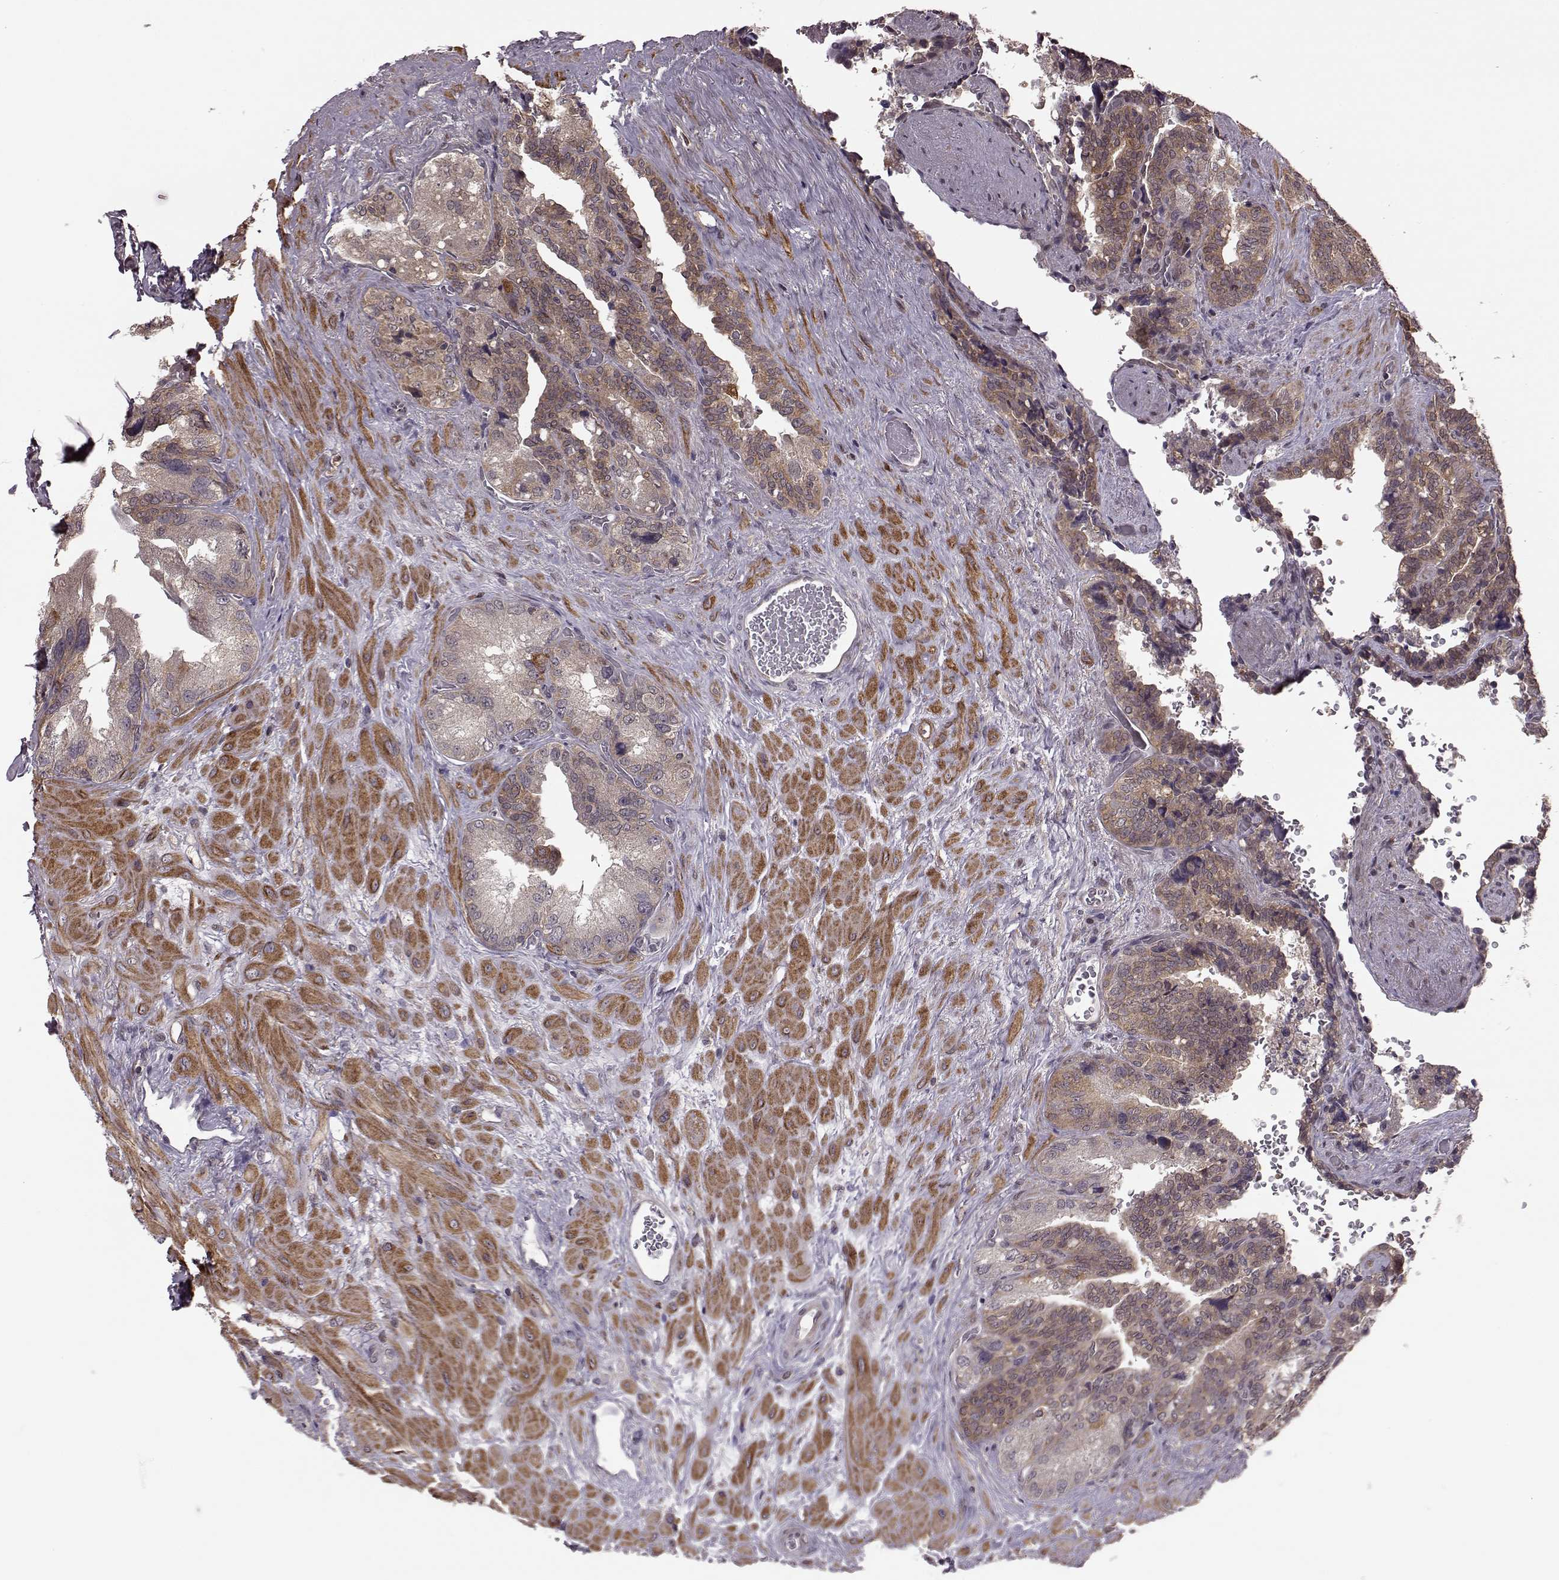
{"staining": {"intensity": "moderate", "quantity": ">75%", "location": "cytoplasmic/membranous"}, "tissue": "seminal vesicle", "cell_type": "Glandular cells", "image_type": "normal", "snomed": [{"axis": "morphology", "description": "Normal tissue, NOS"}, {"axis": "topography", "description": "Seminal veicle"}], "caption": "High-magnification brightfield microscopy of benign seminal vesicle stained with DAB (brown) and counterstained with hematoxylin (blue). glandular cells exhibit moderate cytoplasmic/membranous staining is present in about>75% of cells.", "gene": "FNIP2", "patient": {"sex": "male", "age": 69}}